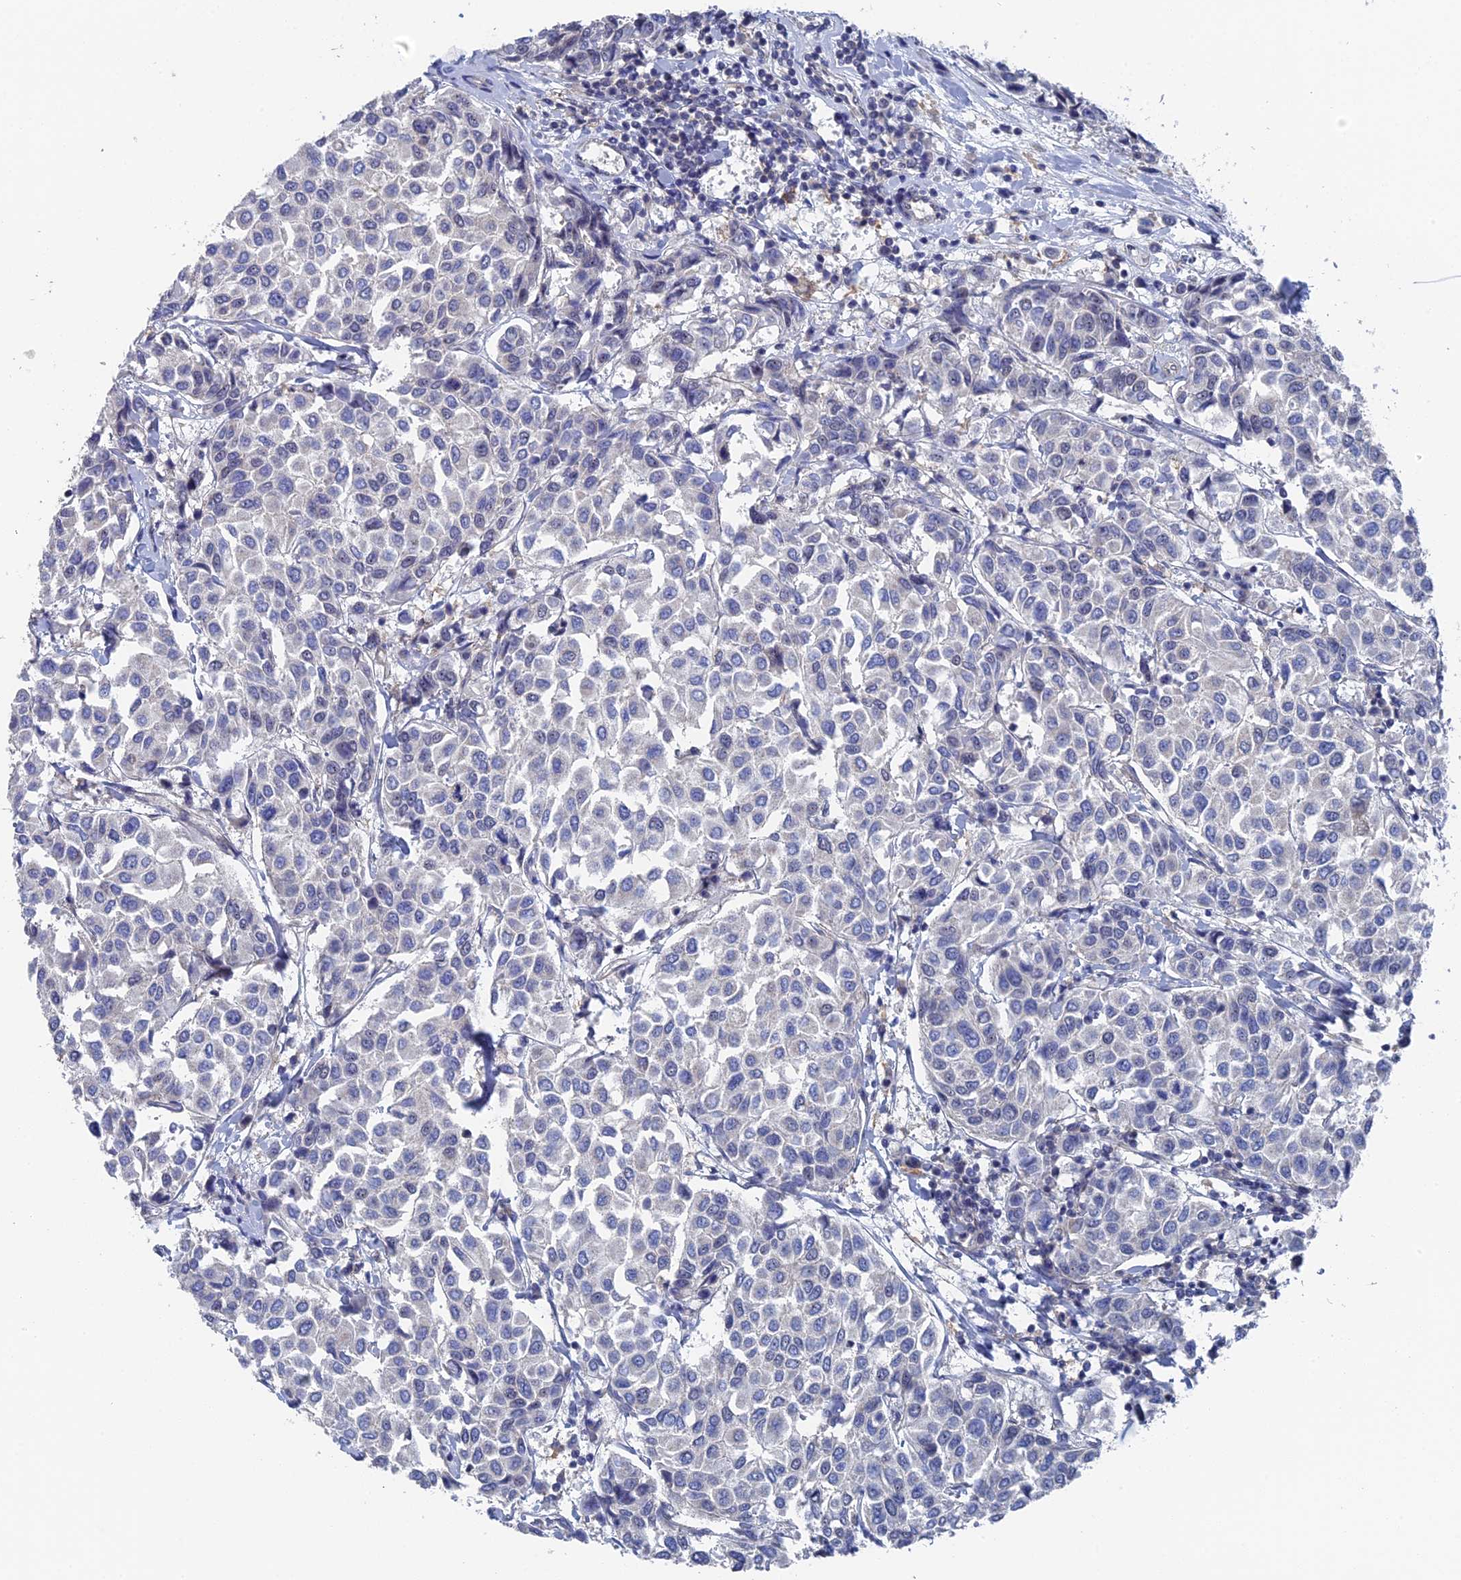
{"staining": {"intensity": "negative", "quantity": "none", "location": "none"}, "tissue": "breast cancer", "cell_type": "Tumor cells", "image_type": "cancer", "snomed": [{"axis": "morphology", "description": "Duct carcinoma"}, {"axis": "topography", "description": "Breast"}], "caption": "IHC micrograph of neoplastic tissue: human breast infiltrating ductal carcinoma stained with DAB exhibits no significant protein positivity in tumor cells.", "gene": "TSSC4", "patient": {"sex": "female", "age": 55}}